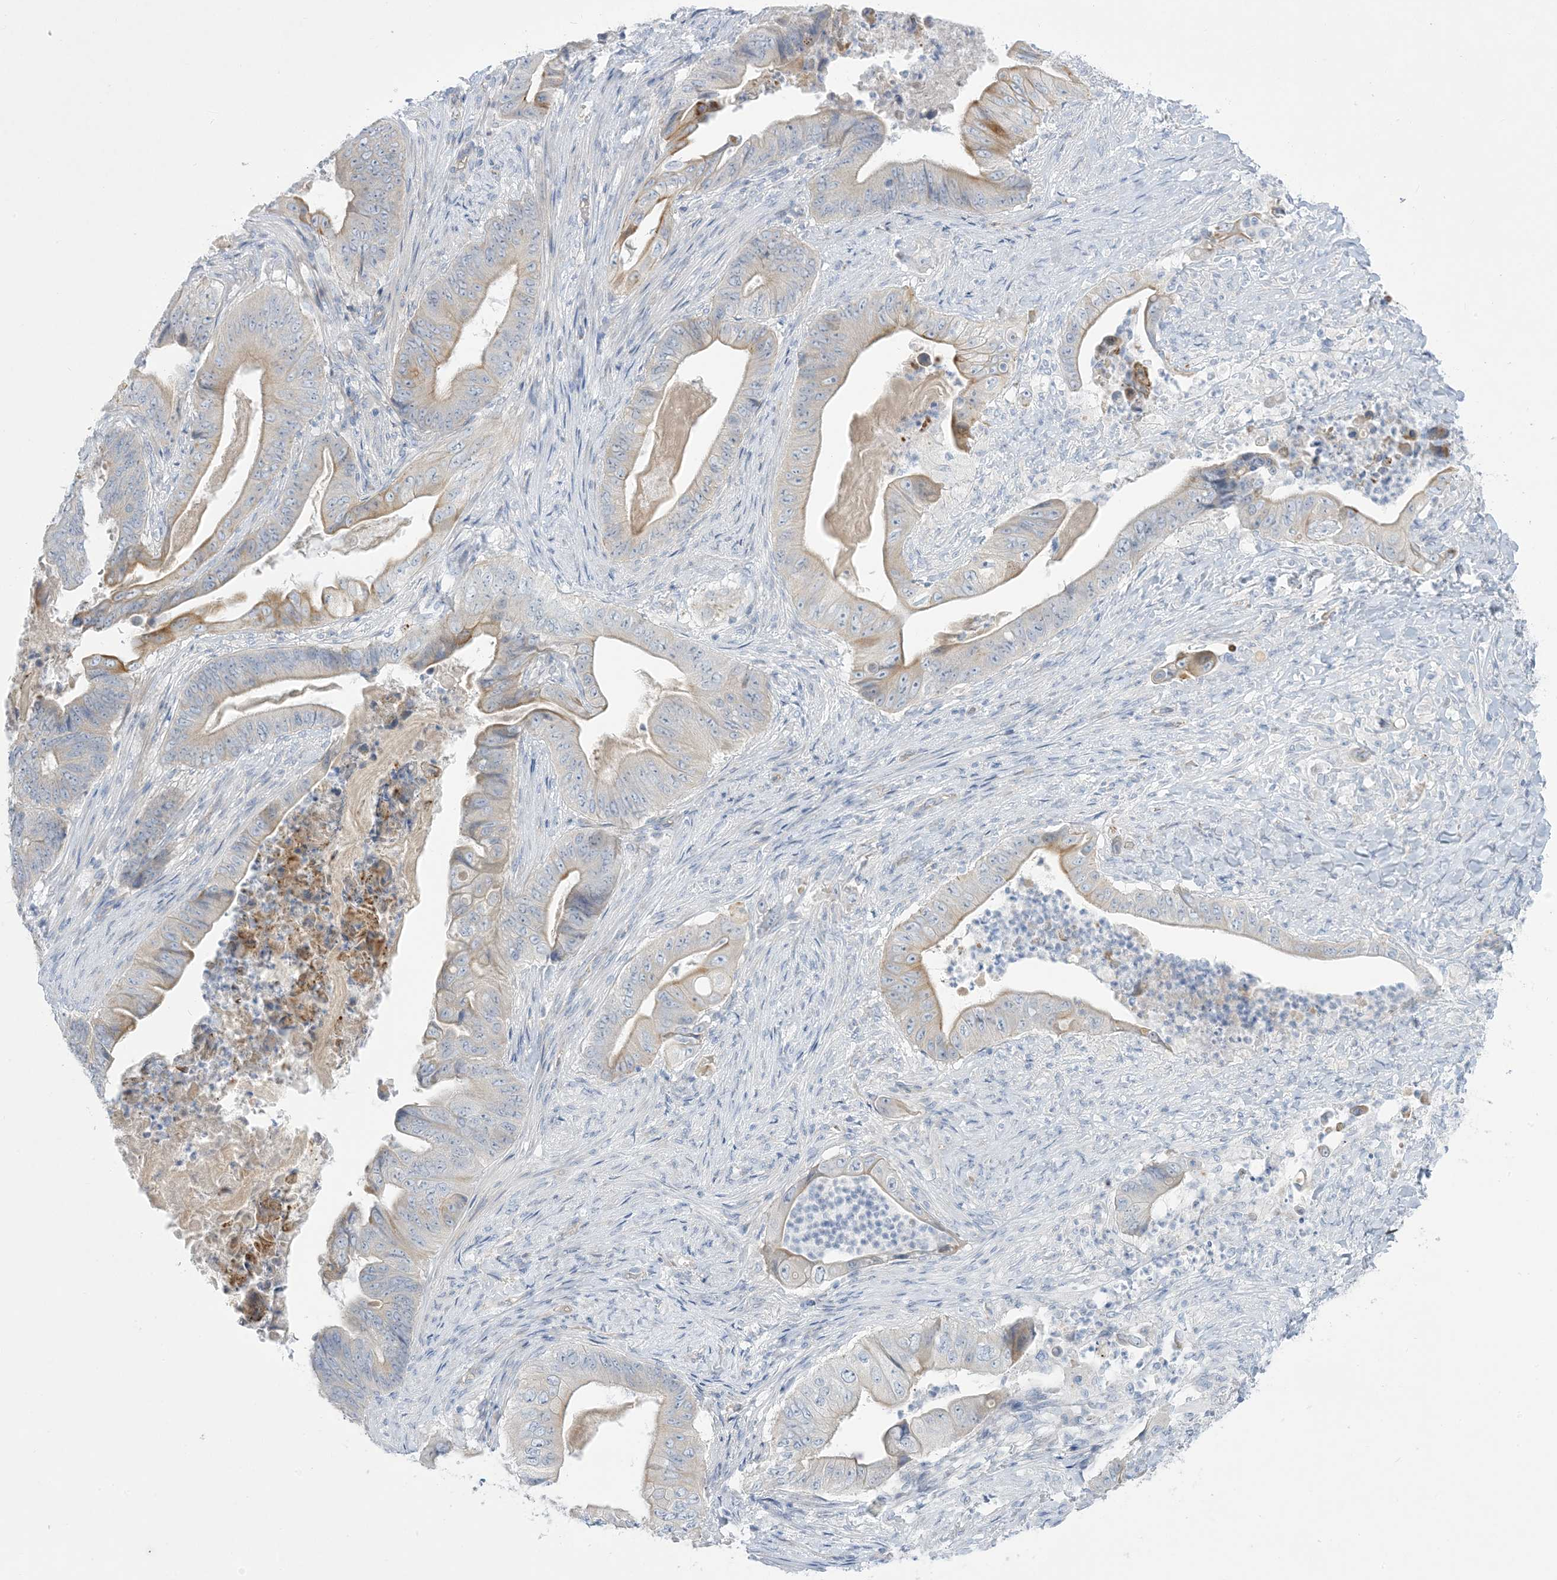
{"staining": {"intensity": "weak", "quantity": "25%-75%", "location": "cytoplasmic/membranous"}, "tissue": "stomach cancer", "cell_type": "Tumor cells", "image_type": "cancer", "snomed": [{"axis": "morphology", "description": "Adenocarcinoma, NOS"}, {"axis": "topography", "description": "Stomach"}], "caption": "This is a photomicrograph of immunohistochemistry staining of stomach cancer, which shows weak expression in the cytoplasmic/membranous of tumor cells.", "gene": "XIRP2", "patient": {"sex": "female", "age": 73}}